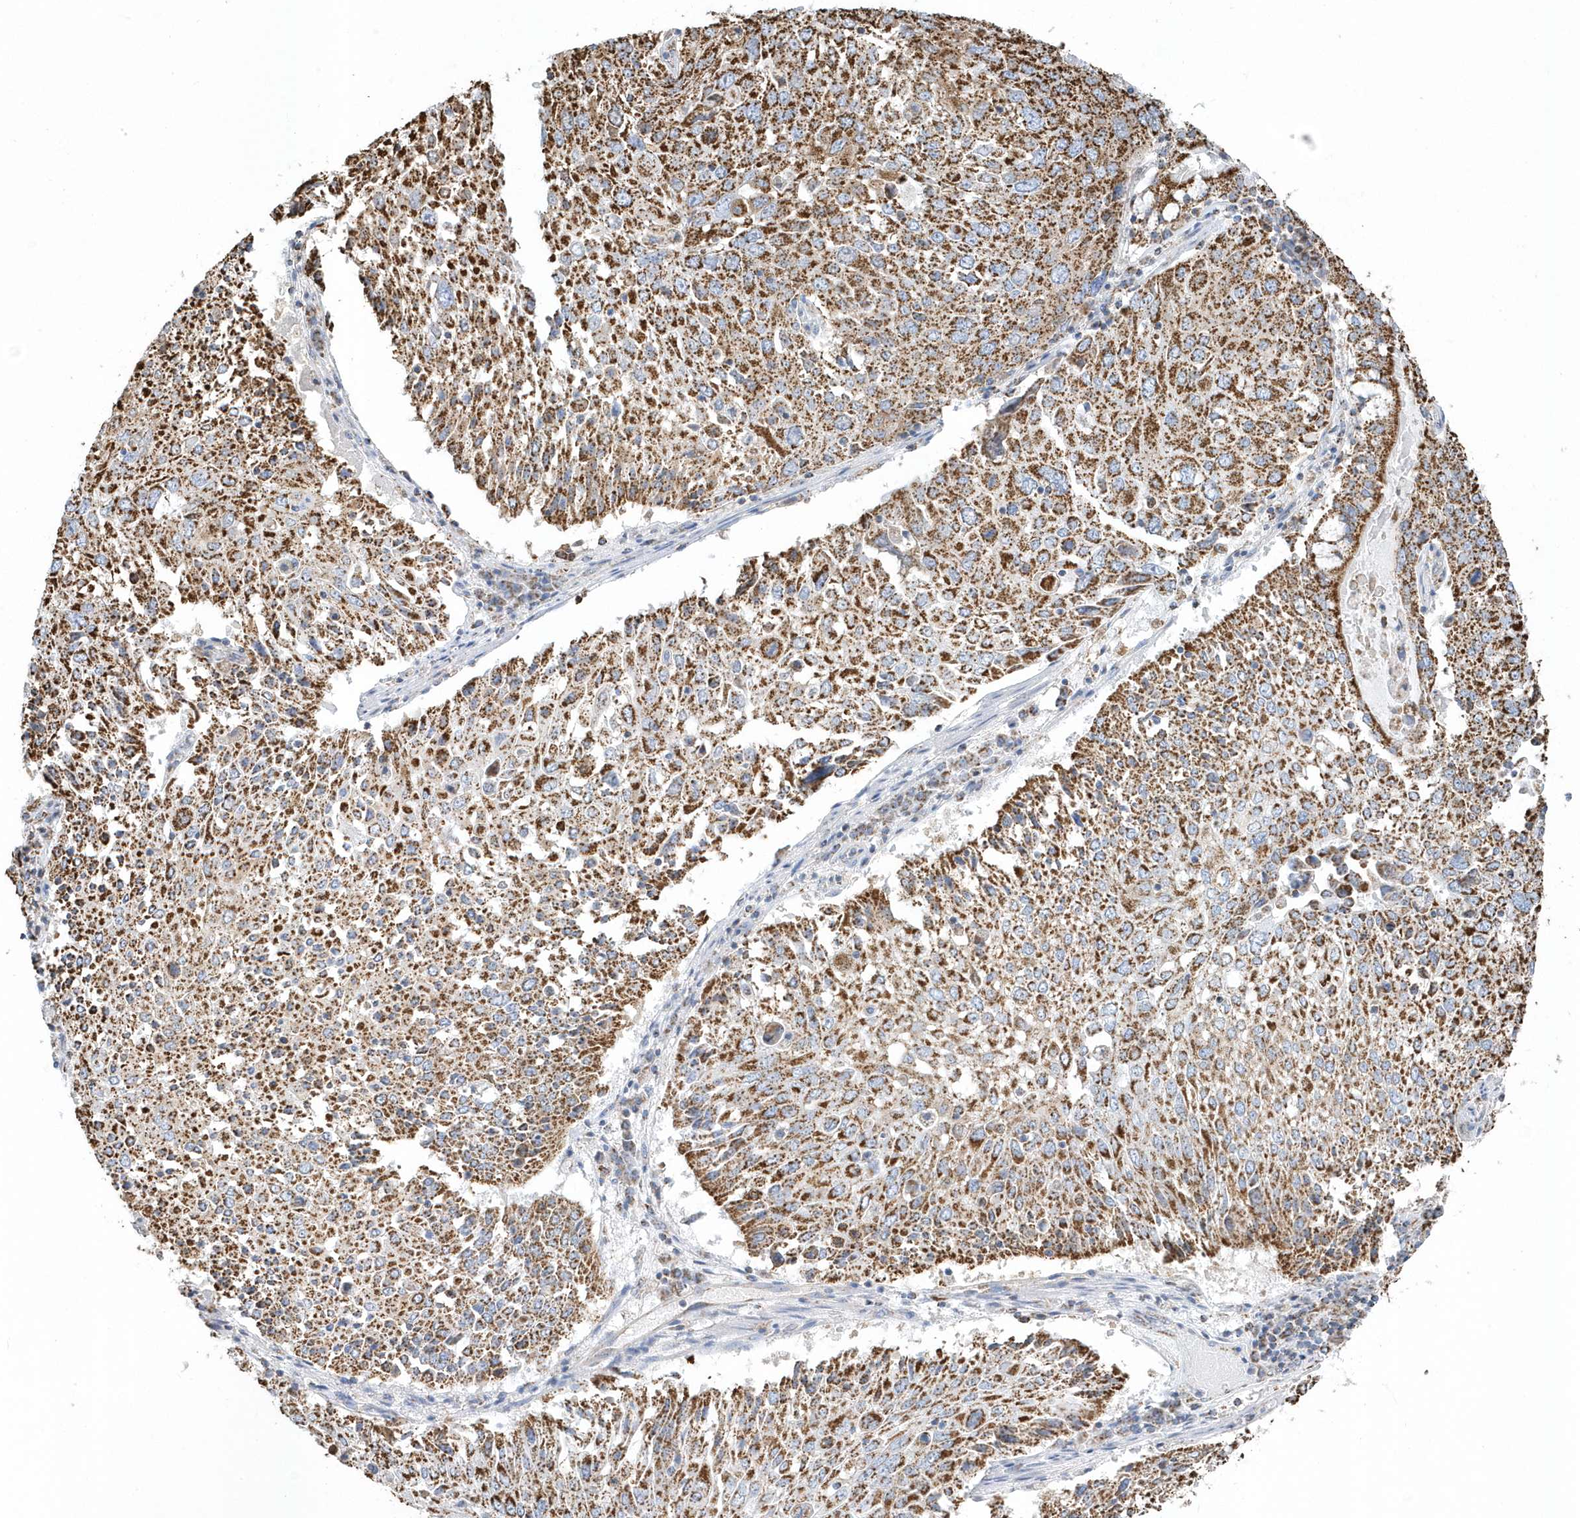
{"staining": {"intensity": "moderate", "quantity": ">75%", "location": "cytoplasmic/membranous"}, "tissue": "lung cancer", "cell_type": "Tumor cells", "image_type": "cancer", "snomed": [{"axis": "morphology", "description": "Squamous cell carcinoma, NOS"}, {"axis": "topography", "description": "Lung"}], "caption": "Squamous cell carcinoma (lung) stained with DAB (3,3'-diaminobenzidine) immunohistochemistry reveals medium levels of moderate cytoplasmic/membranous staining in approximately >75% of tumor cells. The staining is performed using DAB brown chromogen to label protein expression. The nuclei are counter-stained blue using hematoxylin.", "gene": "GTPBP8", "patient": {"sex": "male", "age": 65}}